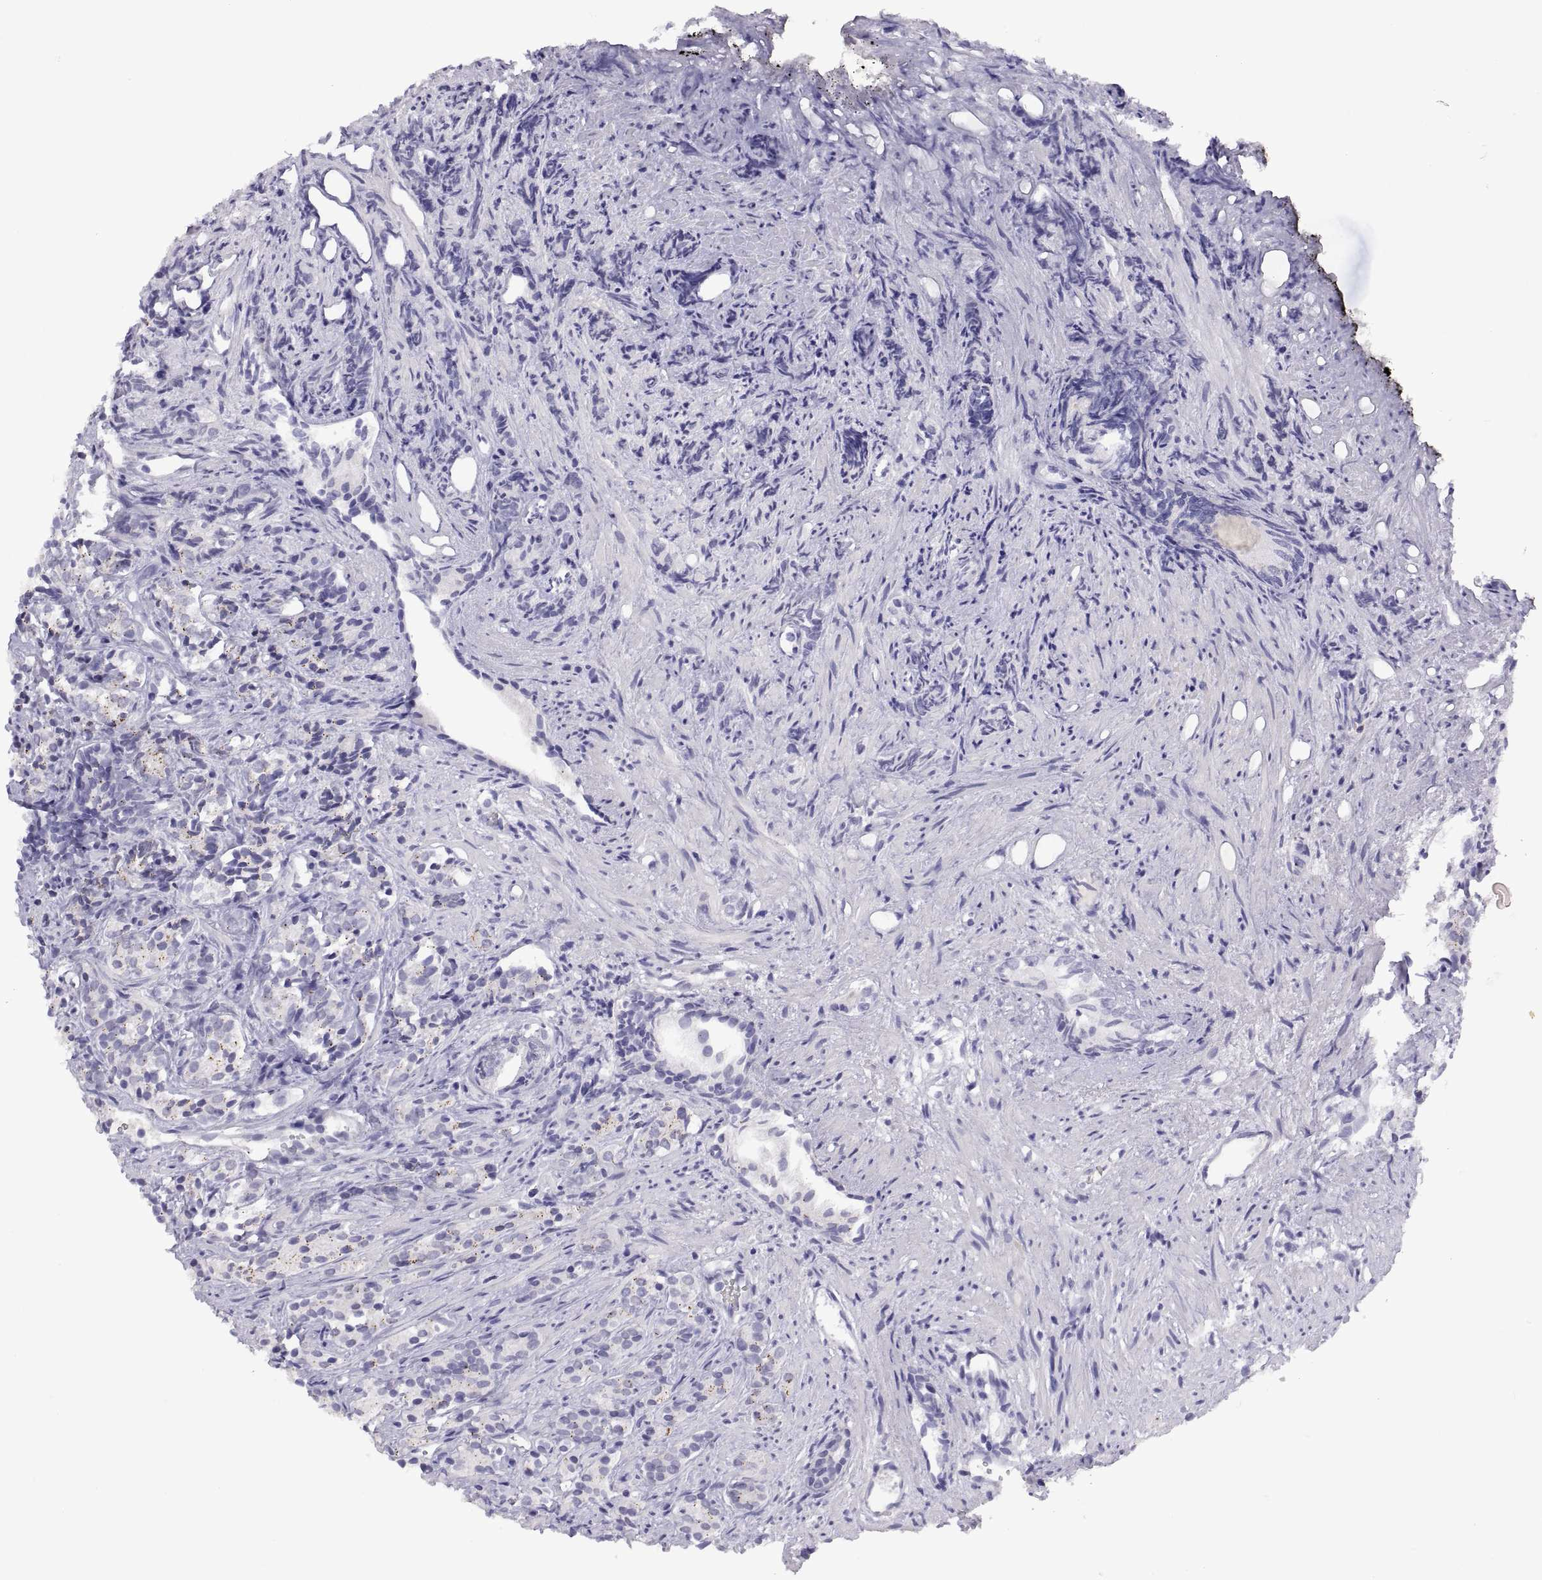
{"staining": {"intensity": "negative", "quantity": "none", "location": "none"}, "tissue": "prostate cancer", "cell_type": "Tumor cells", "image_type": "cancer", "snomed": [{"axis": "morphology", "description": "Adenocarcinoma, High grade"}, {"axis": "topography", "description": "Prostate"}], "caption": "A high-resolution image shows IHC staining of prostate cancer (high-grade adenocarcinoma), which shows no significant positivity in tumor cells.", "gene": "VSX2", "patient": {"sex": "male", "age": 84}}